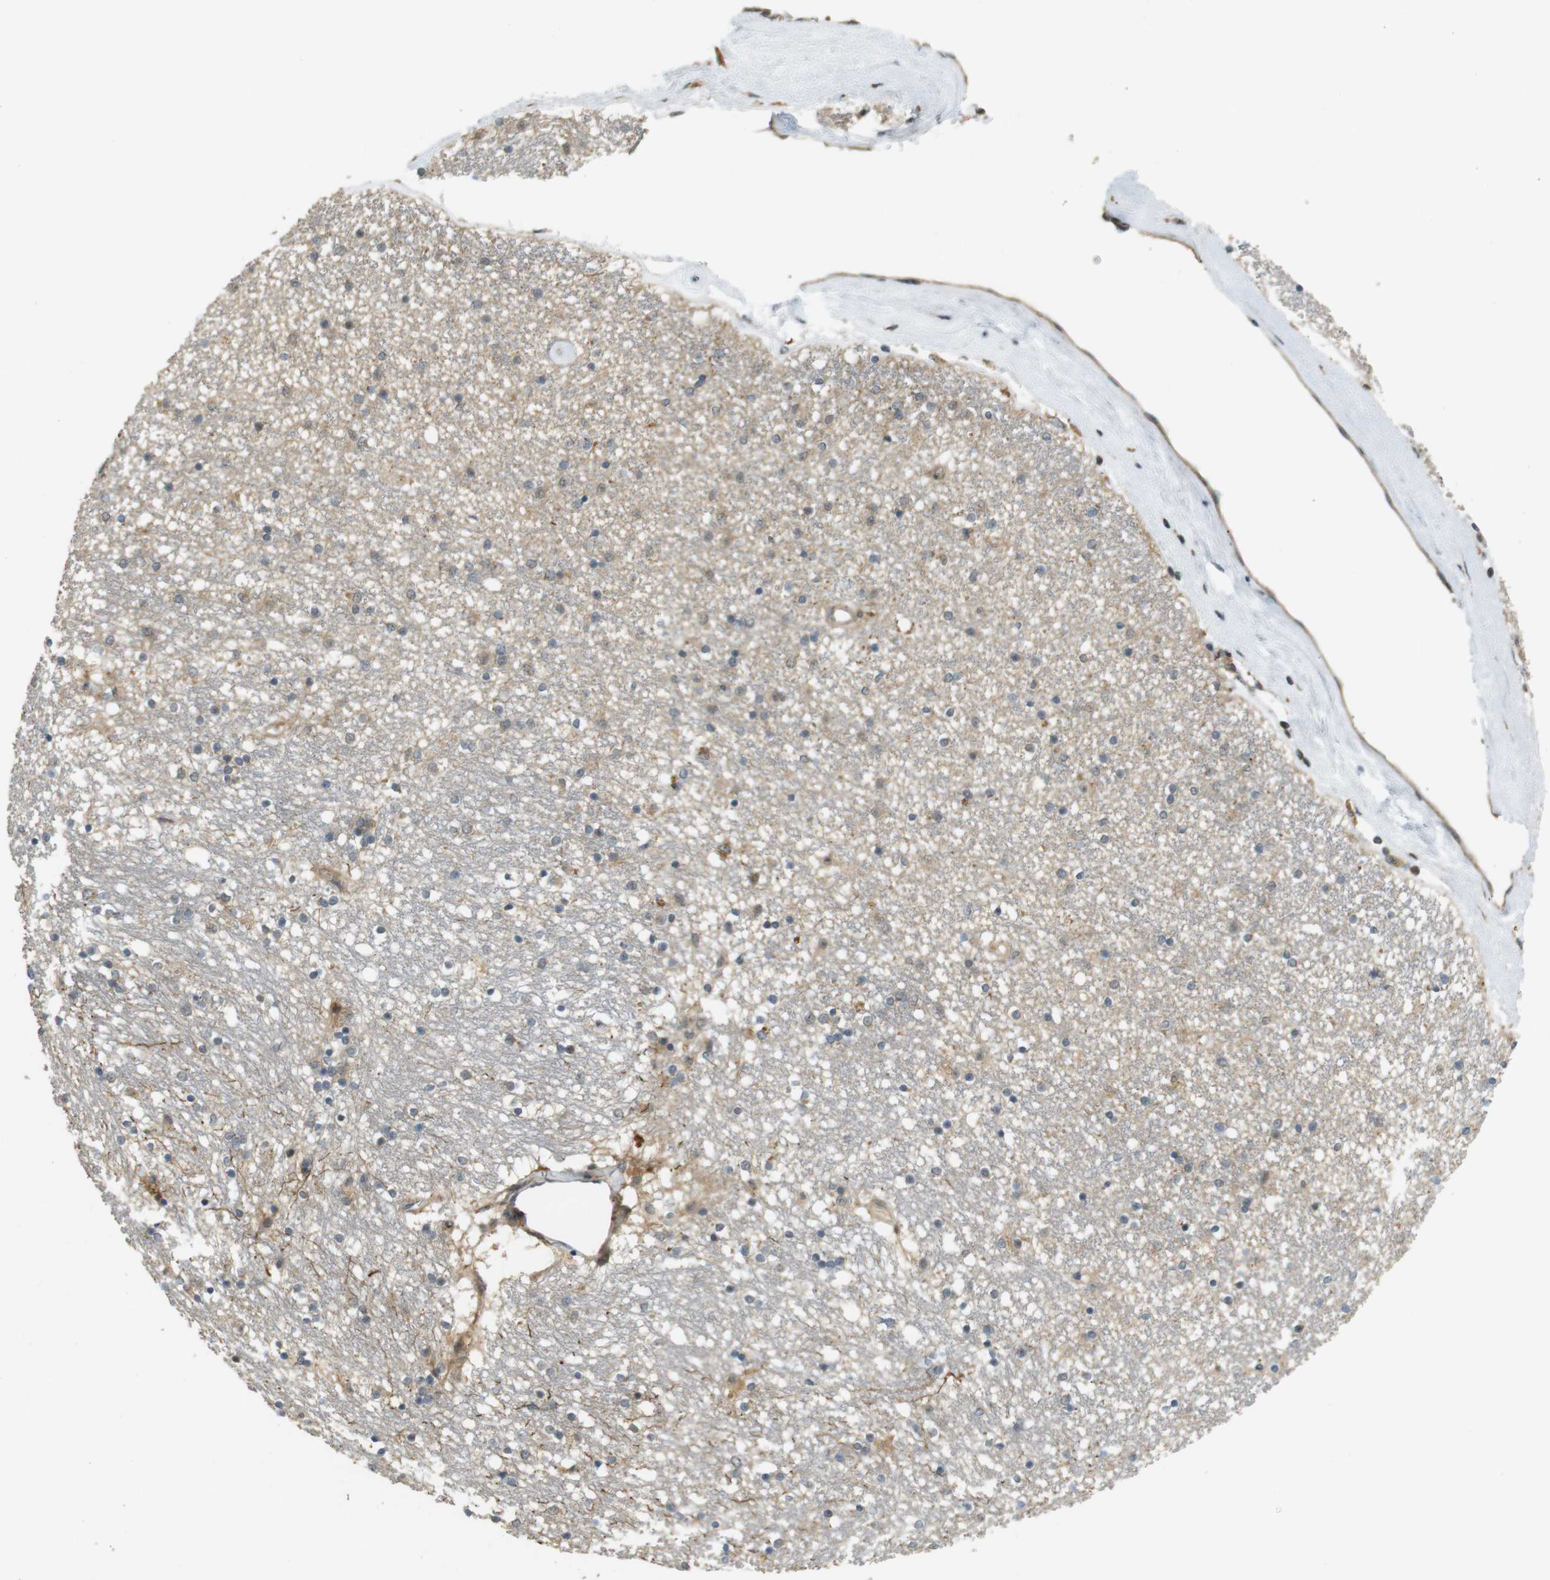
{"staining": {"intensity": "moderate", "quantity": "<25%", "location": "cytoplasmic/membranous"}, "tissue": "caudate", "cell_type": "Glial cells", "image_type": "normal", "snomed": [{"axis": "morphology", "description": "Normal tissue, NOS"}, {"axis": "topography", "description": "Lateral ventricle wall"}], "caption": "IHC (DAB (3,3'-diaminobenzidine)) staining of unremarkable human caudate shows moderate cytoplasmic/membranous protein staining in about <25% of glial cells.", "gene": "TMX3", "patient": {"sex": "female", "age": 54}}